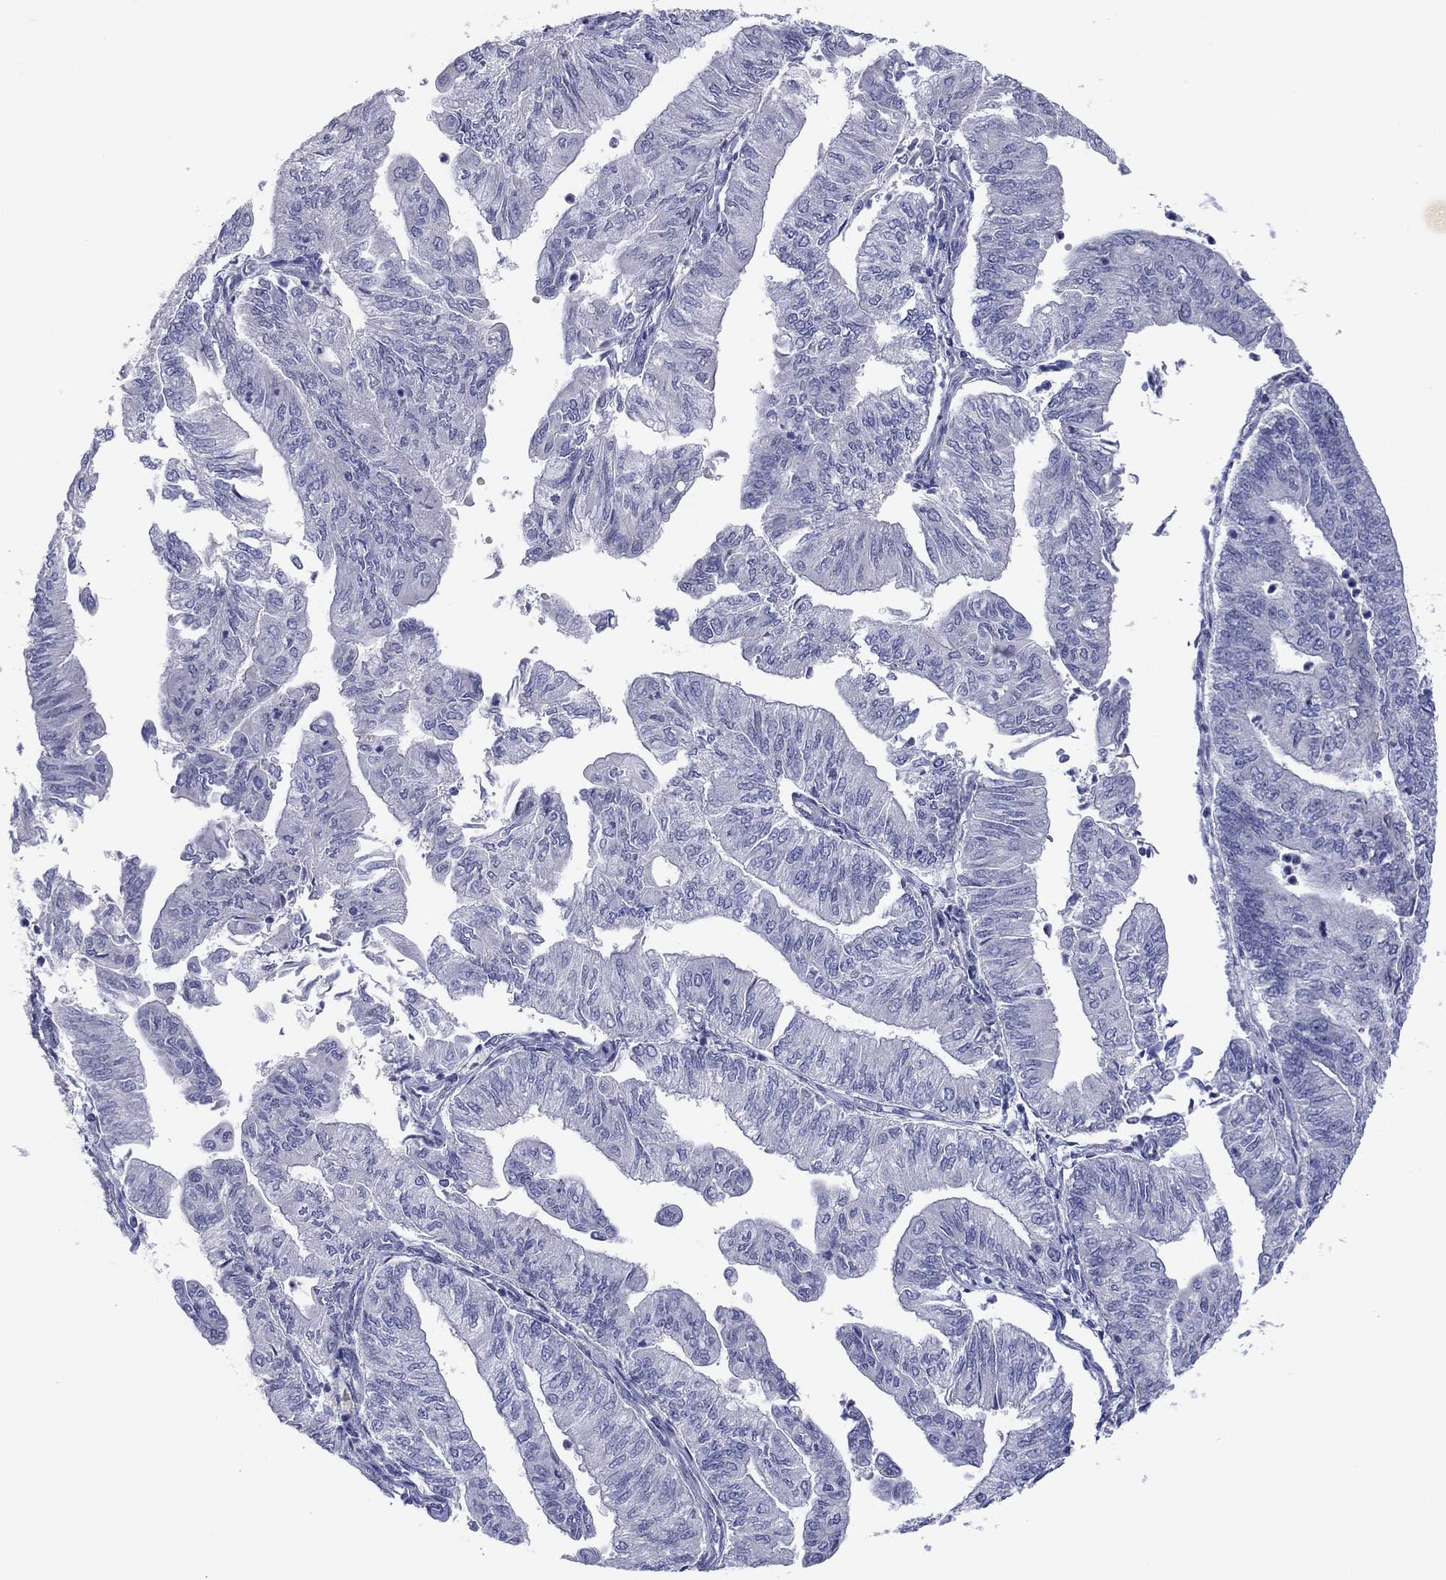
{"staining": {"intensity": "negative", "quantity": "none", "location": "none"}, "tissue": "endometrial cancer", "cell_type": "Tumor cells", "image_type": "cancer", "snomed": [{"axis": "morphology", "description": "Adenocarcinoma, NOS"}, {"axis": "topography", "description": "Endometrium"}], "caption": "This micrograph is of adenocarcinoma (endometrial) stained with immunohistochemistry to label a protein in brown with the nuclei are counter-stained blue. There is no expression in tumor cells. The staining was performed using DAB (3,3'-diaminobenzidine) to visualize the protein expression in brown, while the nuclei were stained in blue with hematoxylin (Magnification: 20x).", "gene": "CYP2B6", "patient": {"sex": "female", "age": 59}}